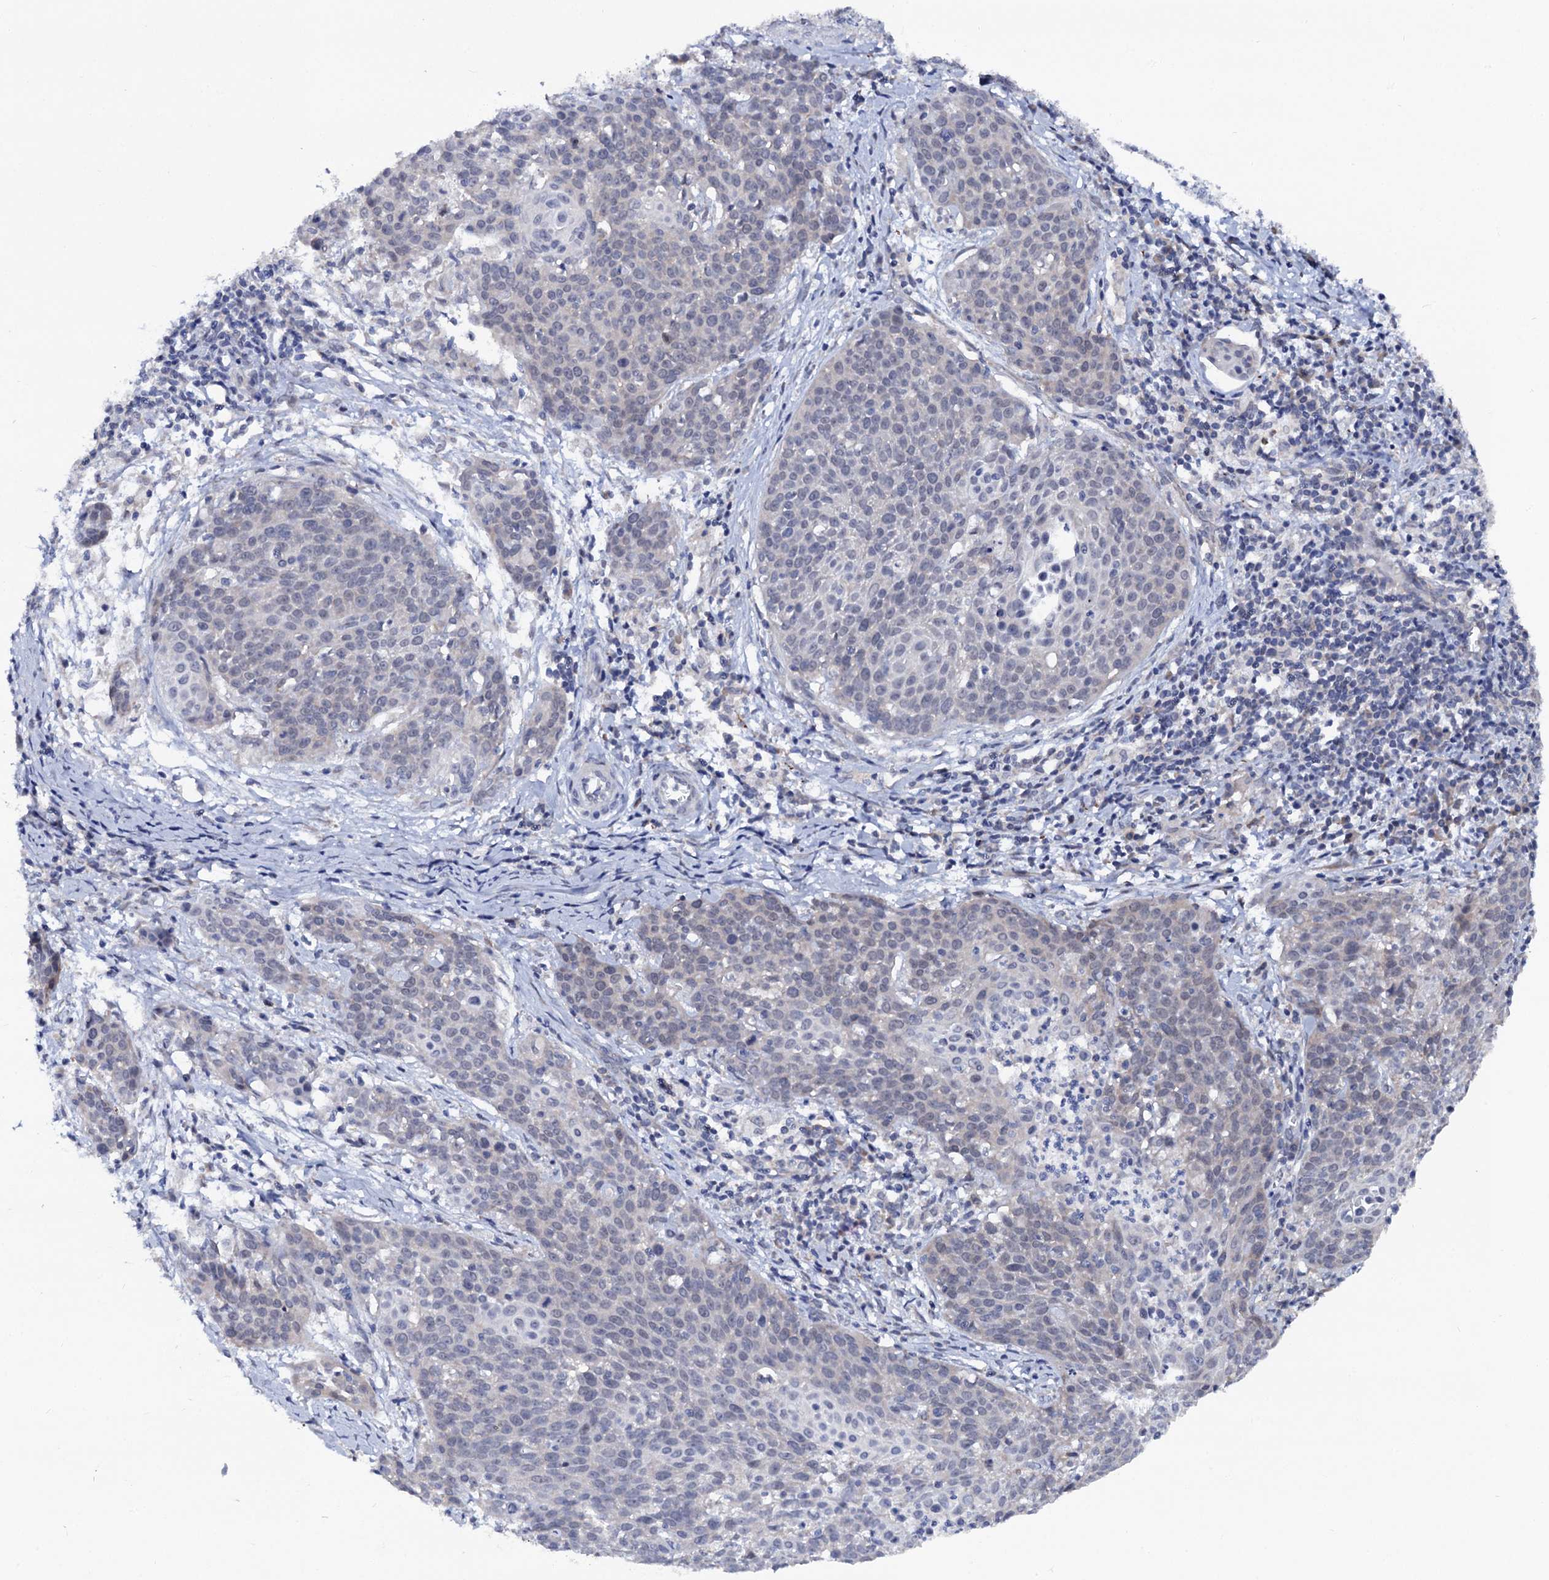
{"staining": {"intensity": "negative", "quantity": "none", "location": "none"}, "tissue": "cervical cancer", "cell_type": "Tumor cells", "image_type": "cancer", "snomed": [{"axis": "morphology", "description": "Squamous cell carcinoma, NOS"}, {"axis": "topography", "description": "Cervix"}], "caption": "This is an immunohistochemistry micrograph of human cervical squamous cell carcinoma. There is no staining in tumor cells.", "gene": "CAPRIN2", "patient": {"sex": "female", "age": 38}}